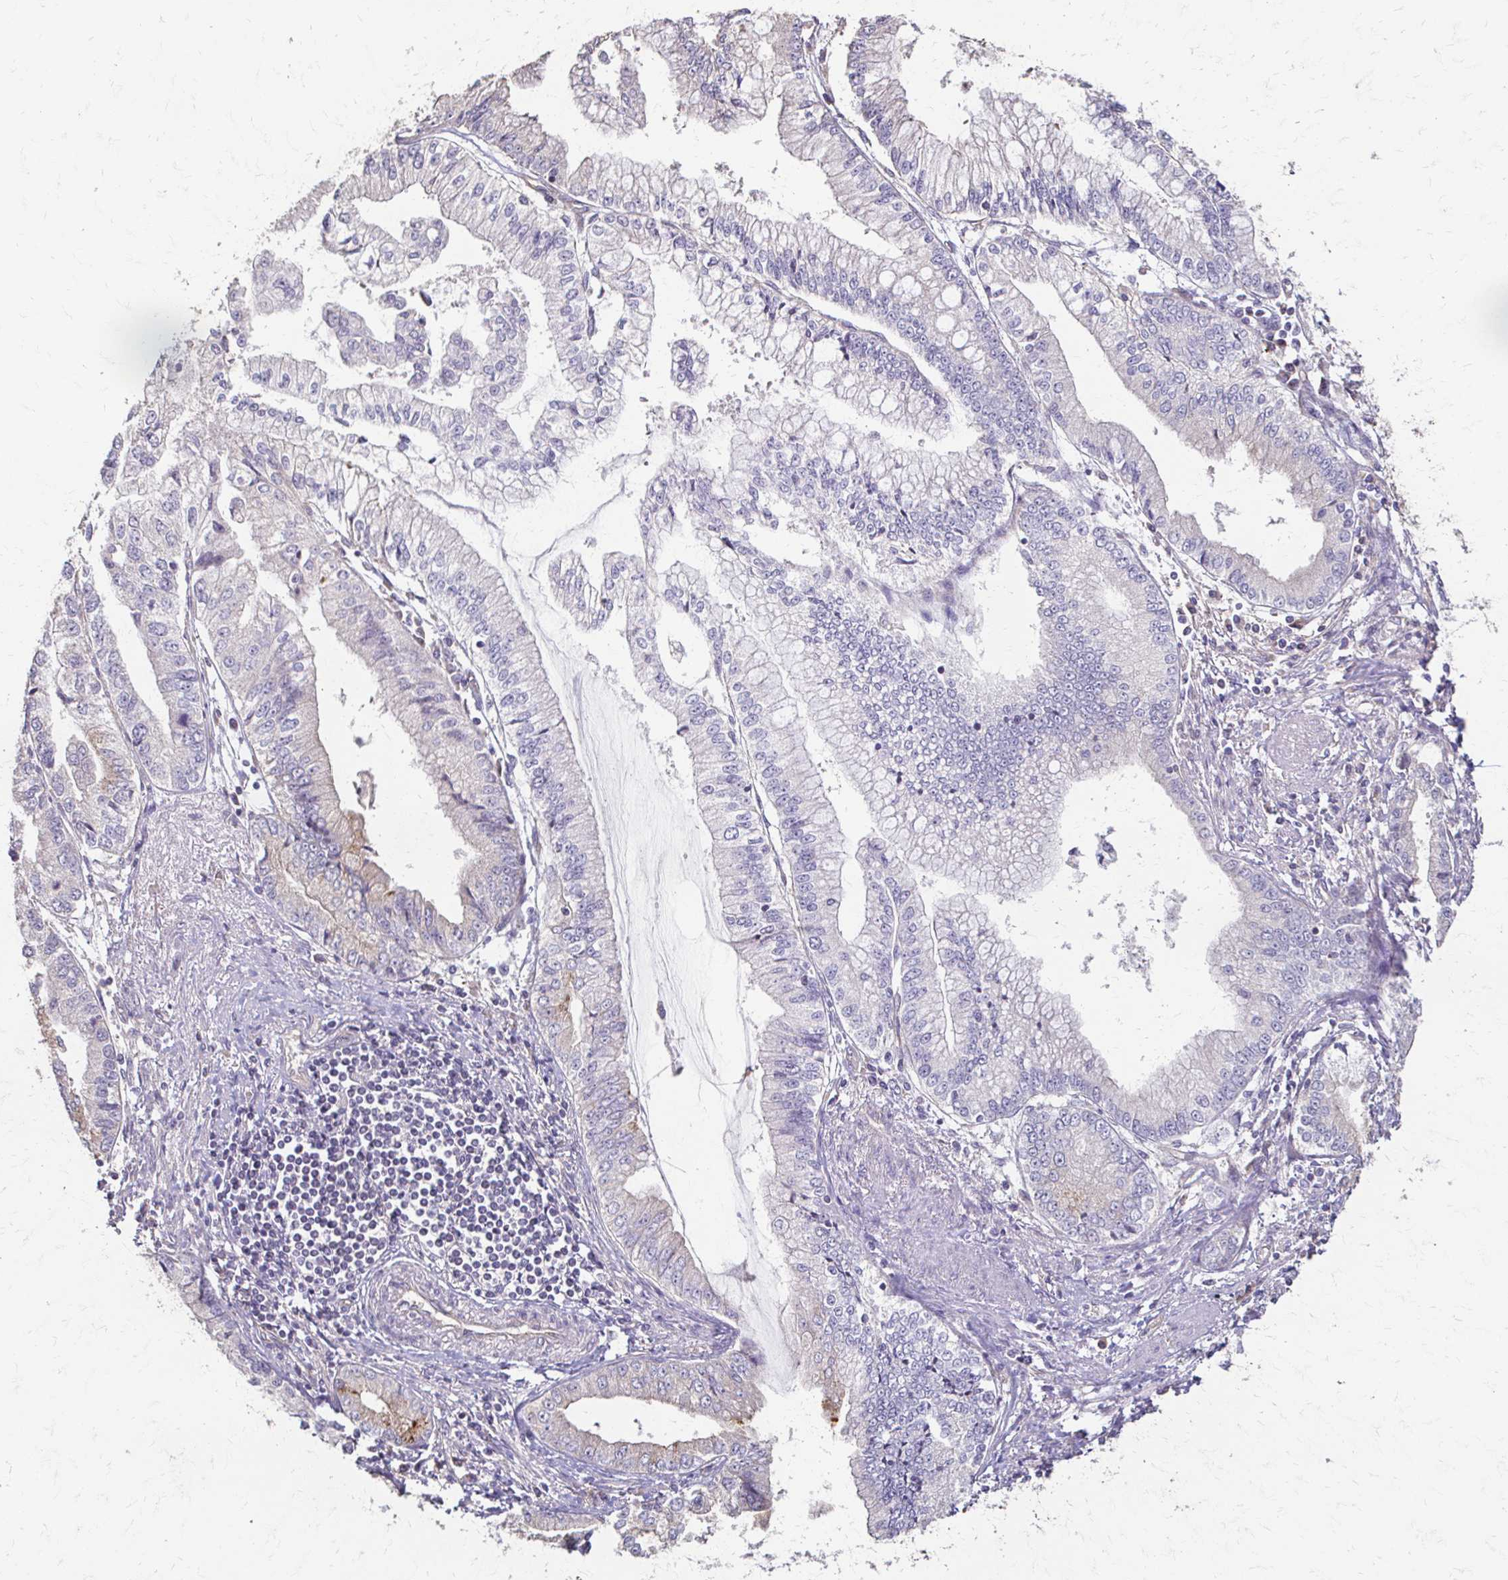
{"staining": {"intensity": "negative", "quantity": "none", "location": "none"}, "tissue": "stomach cancer", "cell_type": "Tumor cells", "image_type": "cancer", "snomed": [{"axis": "morphology", "description": "Adenocarcinoma, NOS"}, {"axis": "topography", "description": "Stomach, upper"}], "caption": "The photomicrograph shows no significant expression in tumor cells of stomach cancer.", "gene": "IL18BP", "patient": {"sex": "female", "age": 74}}